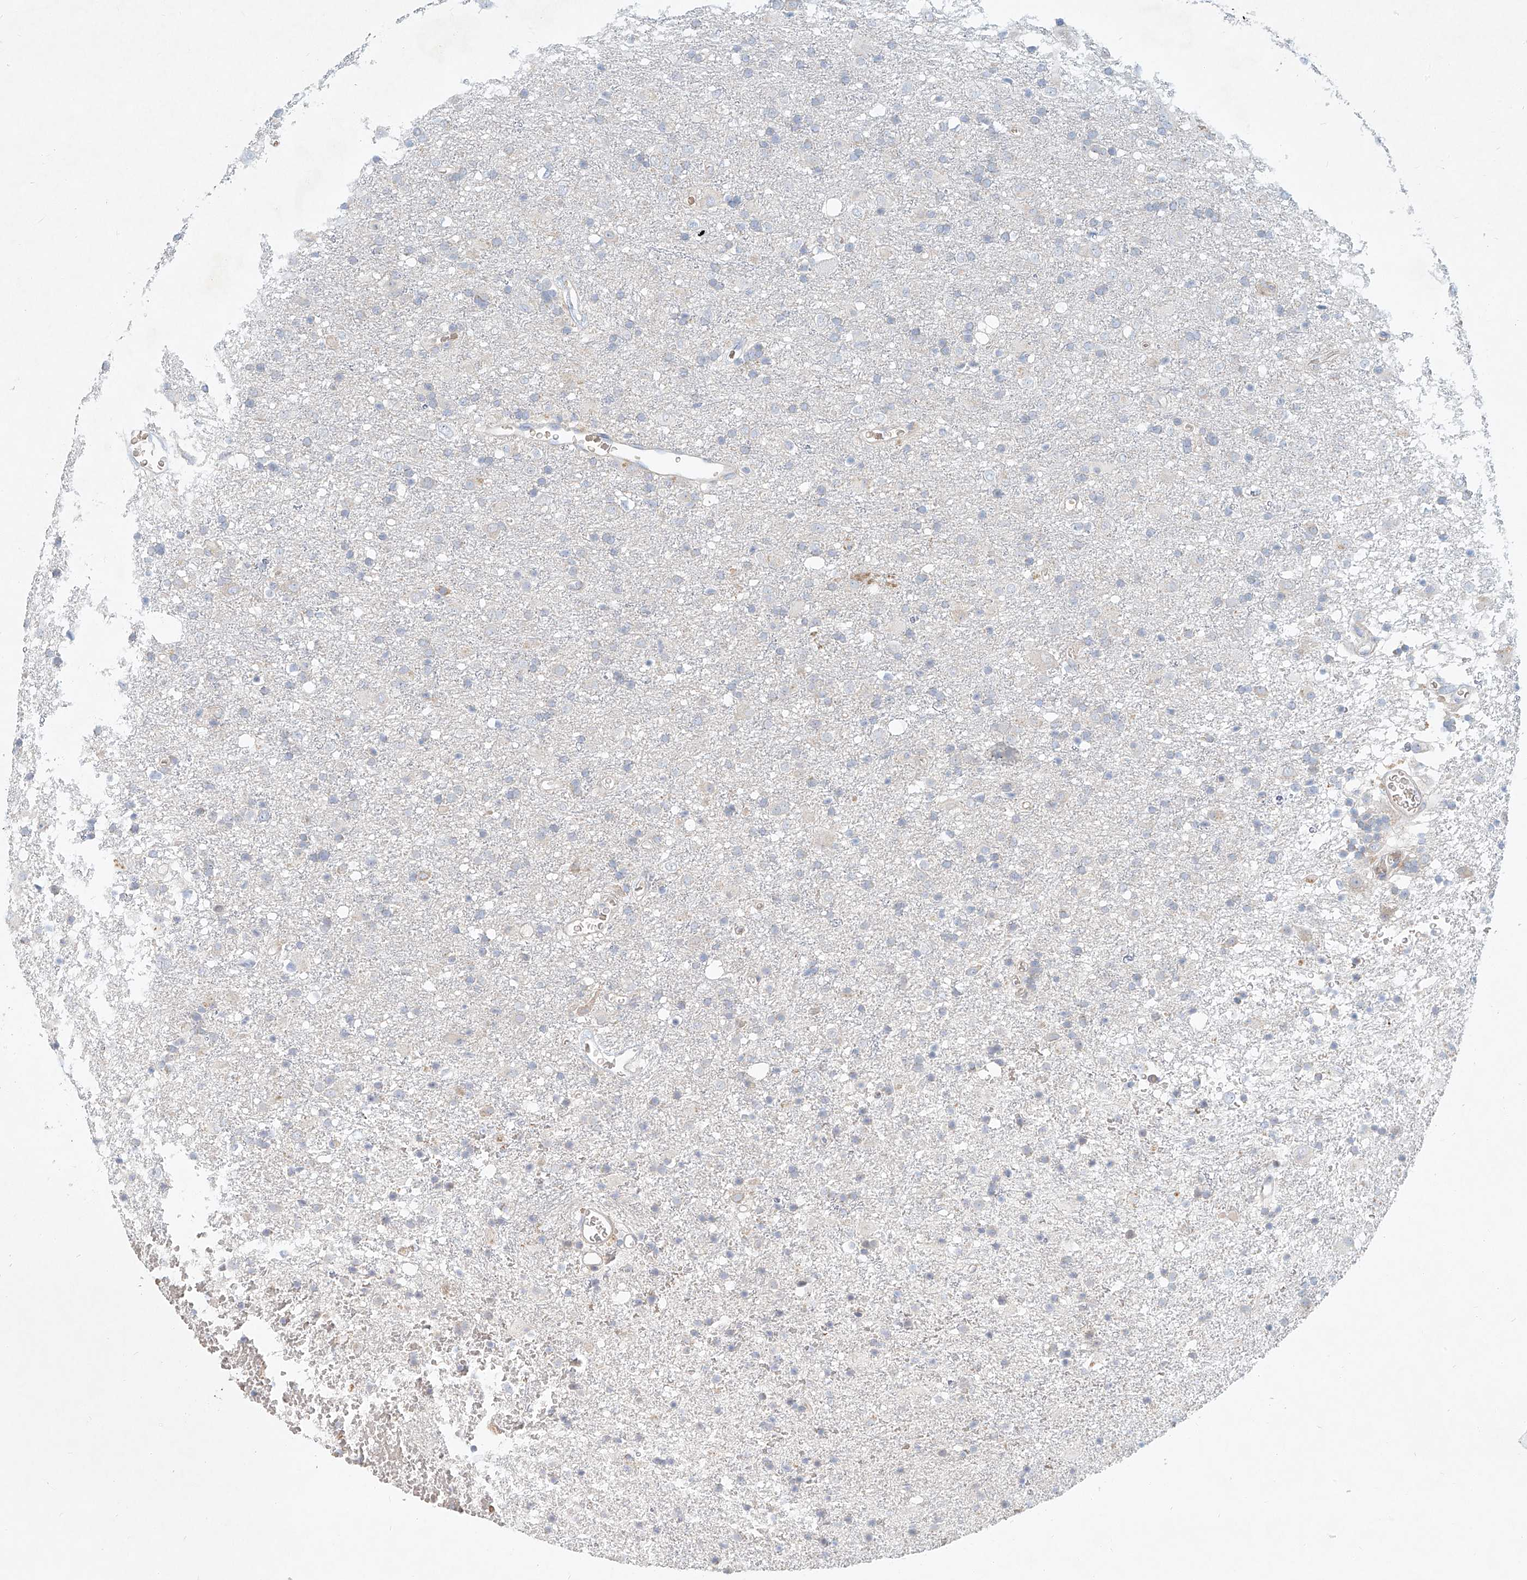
{"staining": {"intensity": "negative", "quantity": "none", "location": "none"}, "tissue": "glioma", "cell_type": "Tumor cells", "image_type": "cancer", "snomed": [{"axis": "morphology", "description": "Glioma, malignant, Low grade"}, {"axis": "topography", "description": "Brain"}], "caption": "This micrograph is of glioma stained with immunohistochemistry to label a protein in brown with the nuclei are counter-stained blue. There is no expression in tumor cells. The staining was performed using DAB to visualize the protein expression in brown, while the nuclei were stained in blue with hematoxylin (Magnification: 20x).", "gene": "SYTL3", "patient": {"sex": "male", "age": 65}}